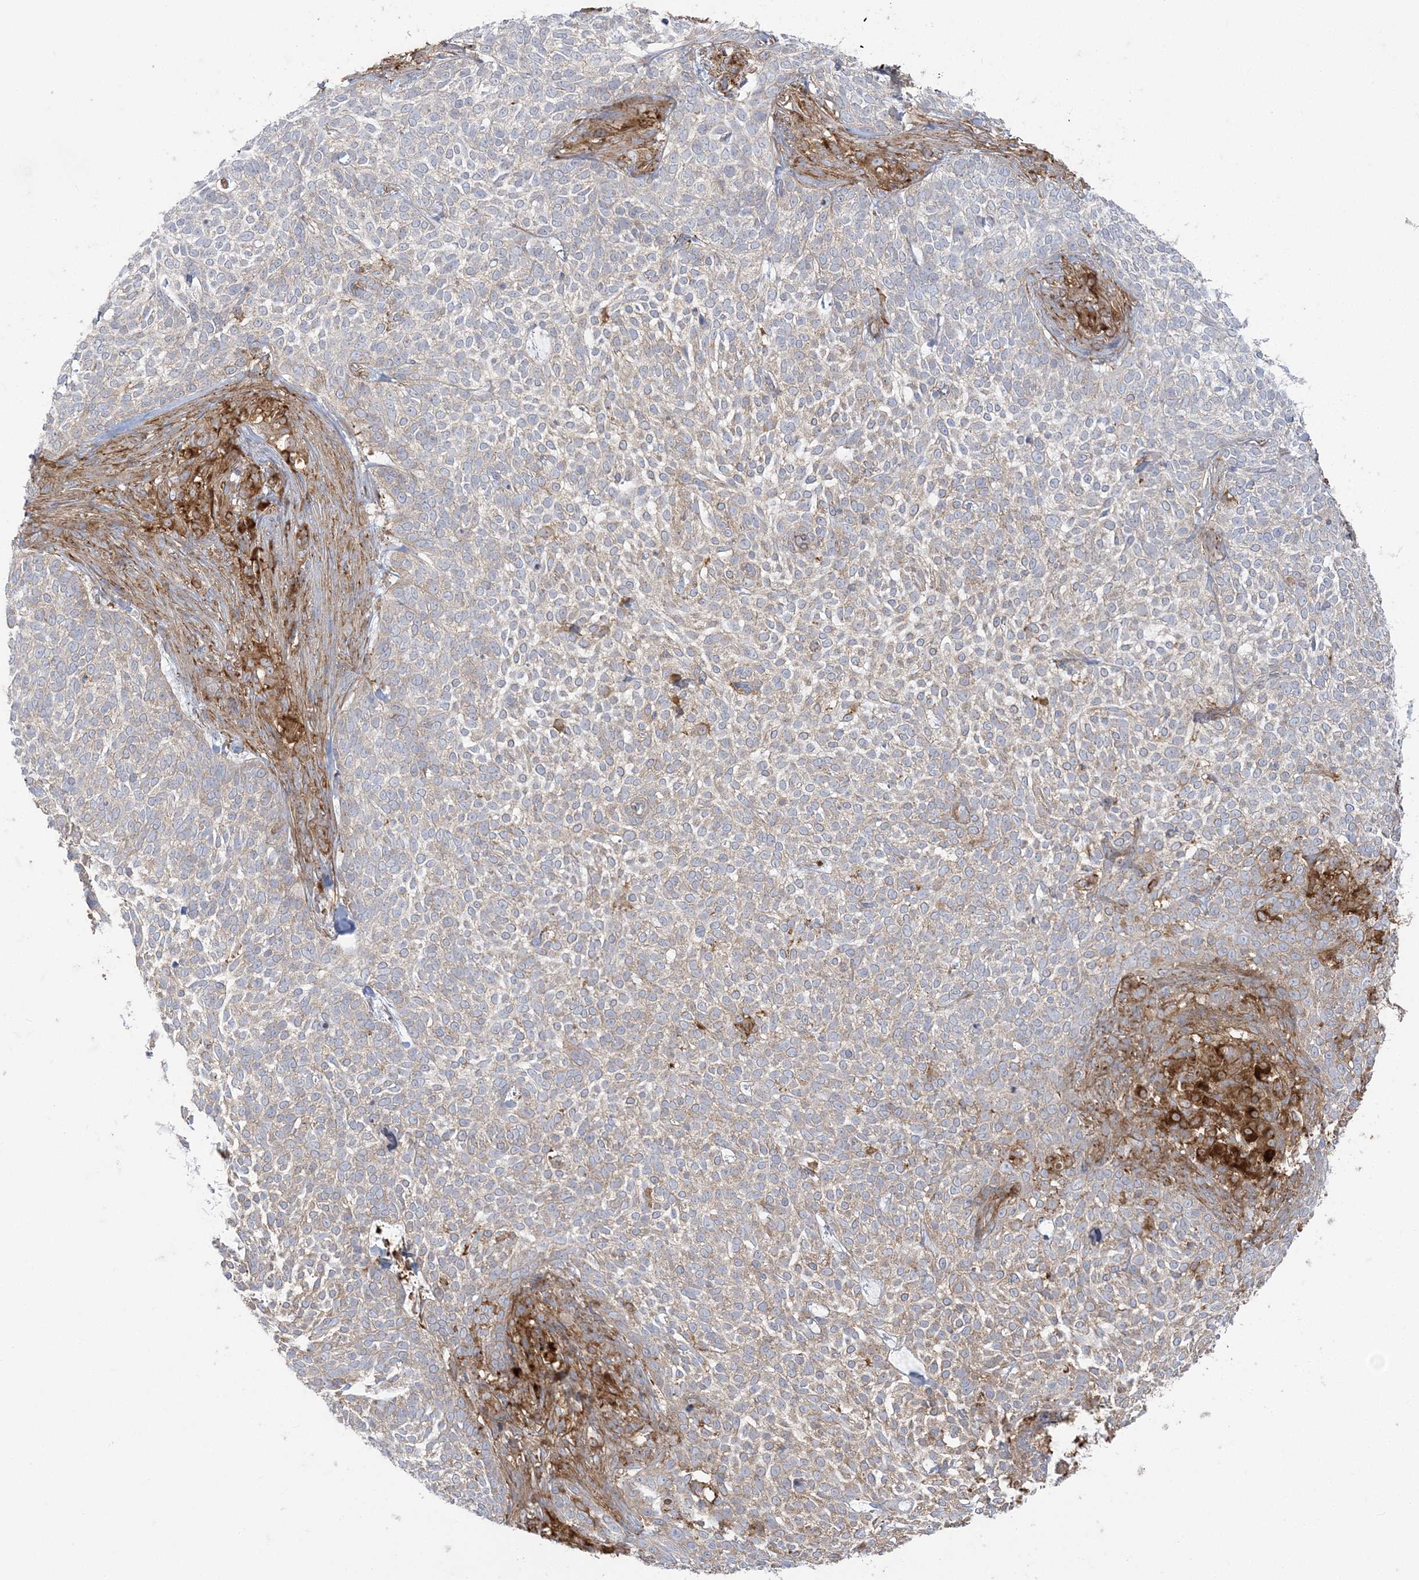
{"staining": {"intensity": "weak", "quantity": "<25%", "location": "cytoplasmic/membranous"}, "tissue": "skin cancer", "cell_type": "Tumor cells", "image_type": "cancer", "snomed": [{"axis": "morphology", "description": "Basal cell carcinoma"}, {"axis": "topography", "description": "Skin"}], "caption": "Tumor cells are negative for protein expression in human skin cancer (basal cell carcinoma). (DAB immunohistochemistry, high magnification).", "gene": "DERL3", "patient": {"sex": "female", "age": 64}}